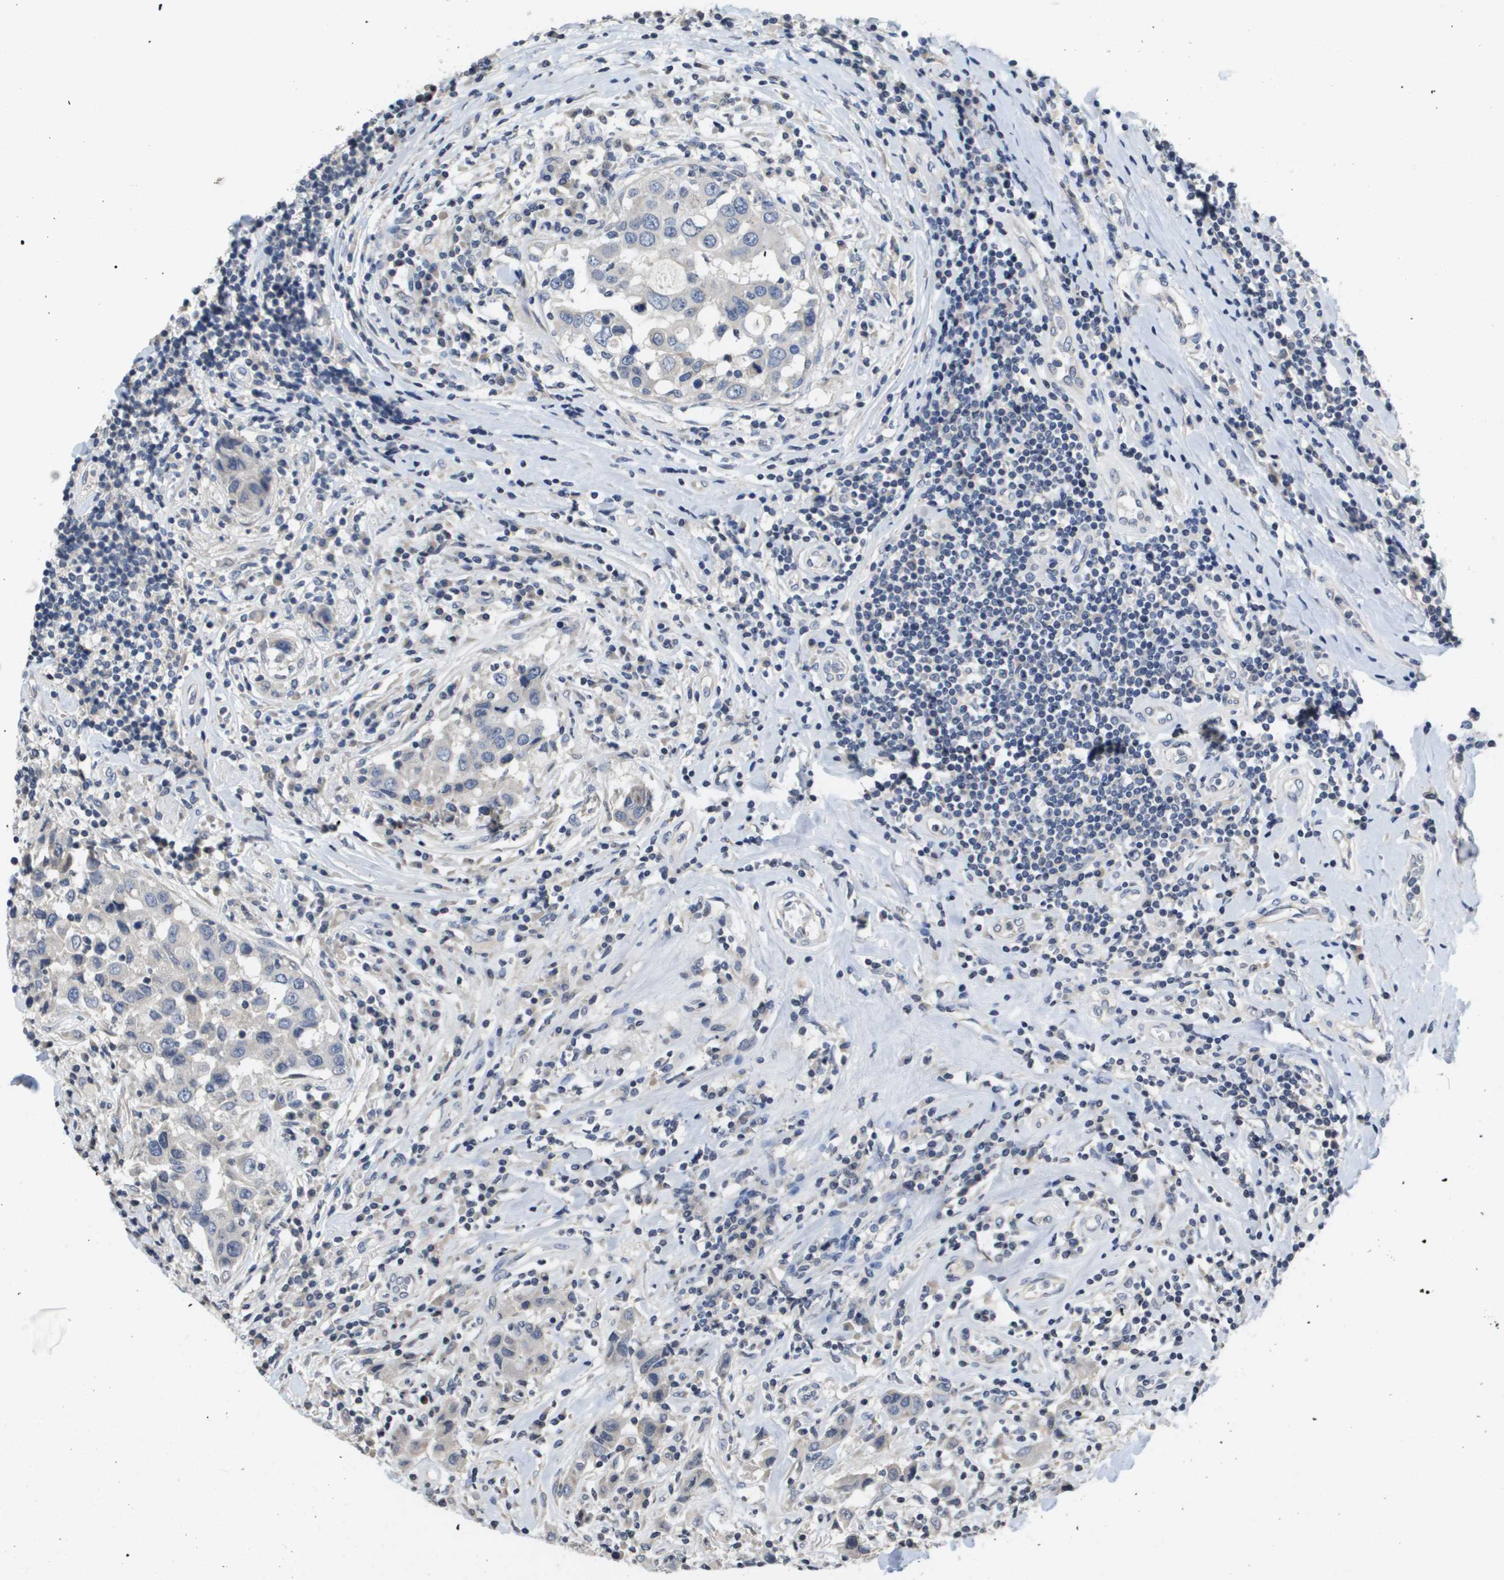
{"staining": {"intensity": "negative", "quantity": "none", "location": "none"}, "tissue": "breast cancer", "cell_type": "Tumor cells", "image_type": "cancer", "snomed": [{"axis": "morphology", "description": "Duct carcinoma"}, {"axis": "topography", "description": "Breast"}], "caption": "High magnification brightfield microscopy of breast intraductal carcinoma stained with DAB (3,3'-diaminobenzidine) (brown) and counterstained with hematoxylin (blue): tumor cells show no significant staining.", "gene": "CAPN11", "patient": {"sex": "female", "age": 27}}